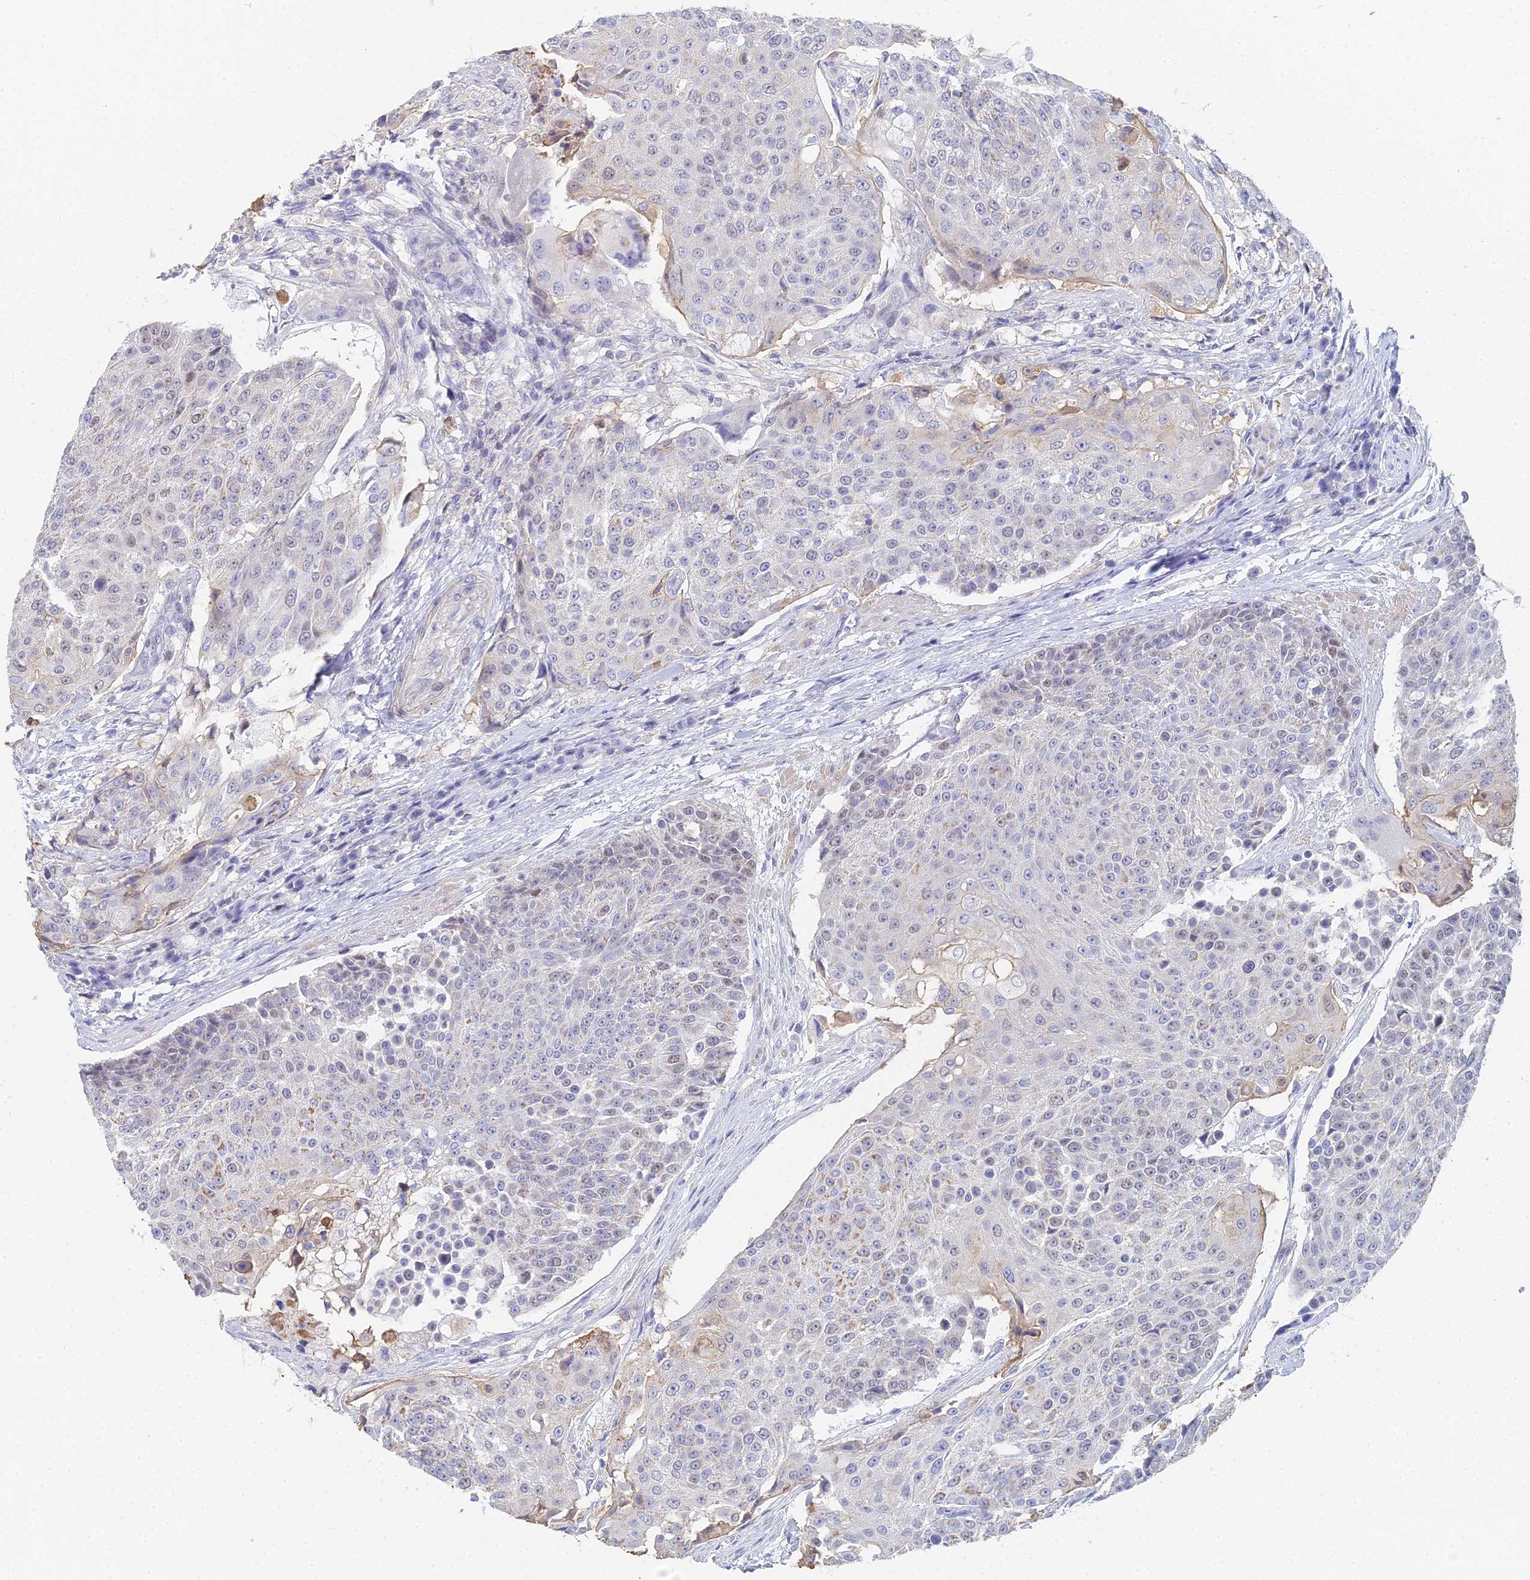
{"staining": {"intensity": "negative", "quantity": "none", "location": "none"}, "tissue": "urothelial cancer", "cell_type": "Tumor cells", "image_type": "cancer", "snomed": [{"axis": "morphology", "description": "Urothelial carcinoma, High grade"}, {"axis": "topography", "description": "Urinary bladder"}], "caption": "Immunohistochemistry (IHC) image of human urothelial carcinoma (high-grade) stained for a protein (brown), which reveals no staining in tumor cells. (DAB (3,3'-diaminobenzidine) immunohistochemistry (IHC) visualized using brightfield microscopy, high magnification).", "gene": "MCM2", "patient": {"sex": "female", "age": 63}}